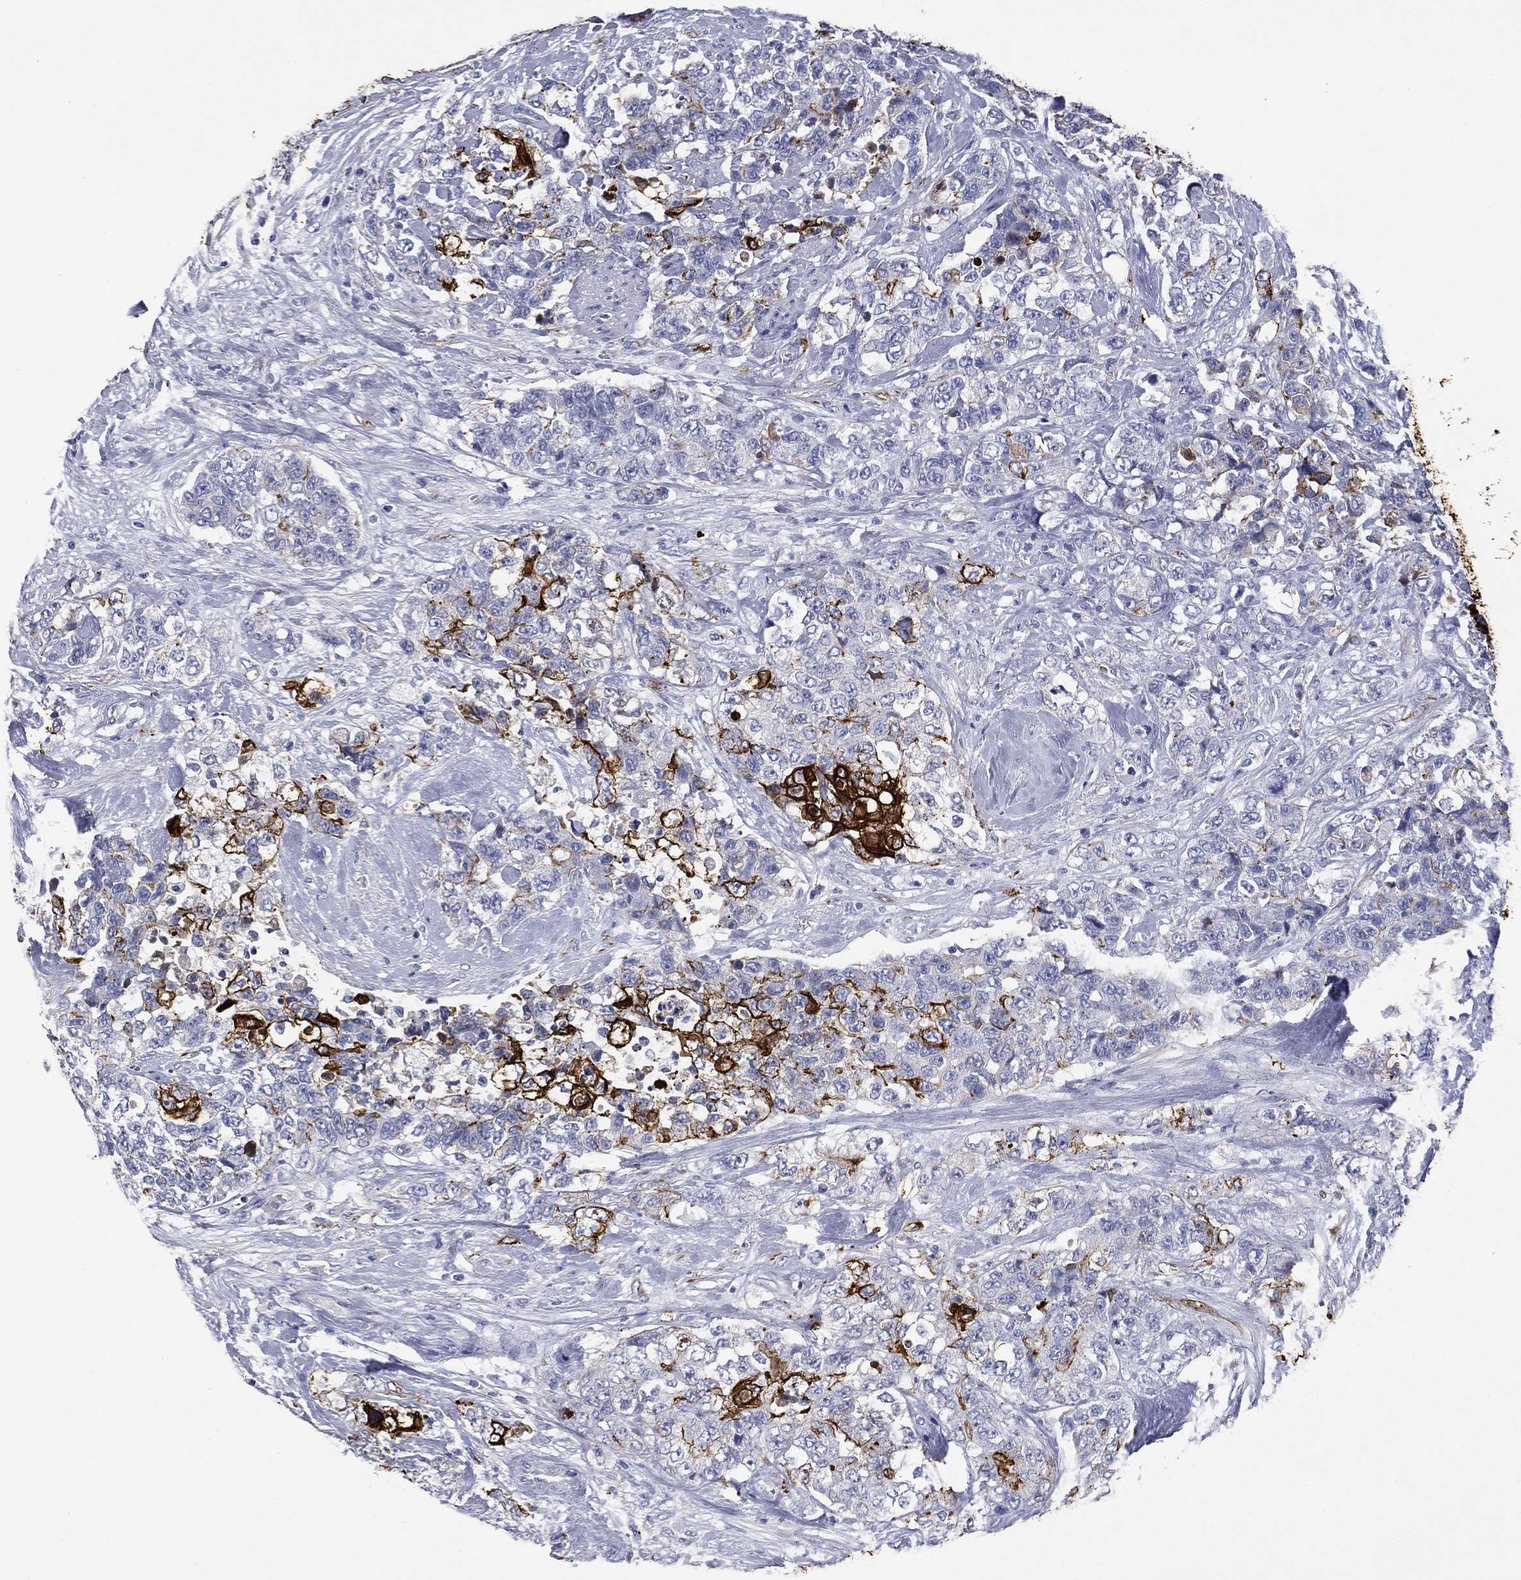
{"staining": {"intensity": "strong", "quantity": "<25%", "location": "cytoplasmic/membranous"}, "tissue": "urothelial cancer", "cell_type": "Tumor cells", "image_type": "cancer", "snomed": [{"axis": "morphology", "description": "Urothelial carcinoma, High grade"}, {"axis": "topography", "description": "Urinary bladder"}], "caption": "DAB (3,3'-diaminobenzidine) immunohistochemical staining of urothelial carcinoma (high-grade) shows strong cytoplasmic/membranous protein positivity in approximately <25% of tumor cells.", "gene": "KRT7", "patient": {"sex": "female", "age": 78}}